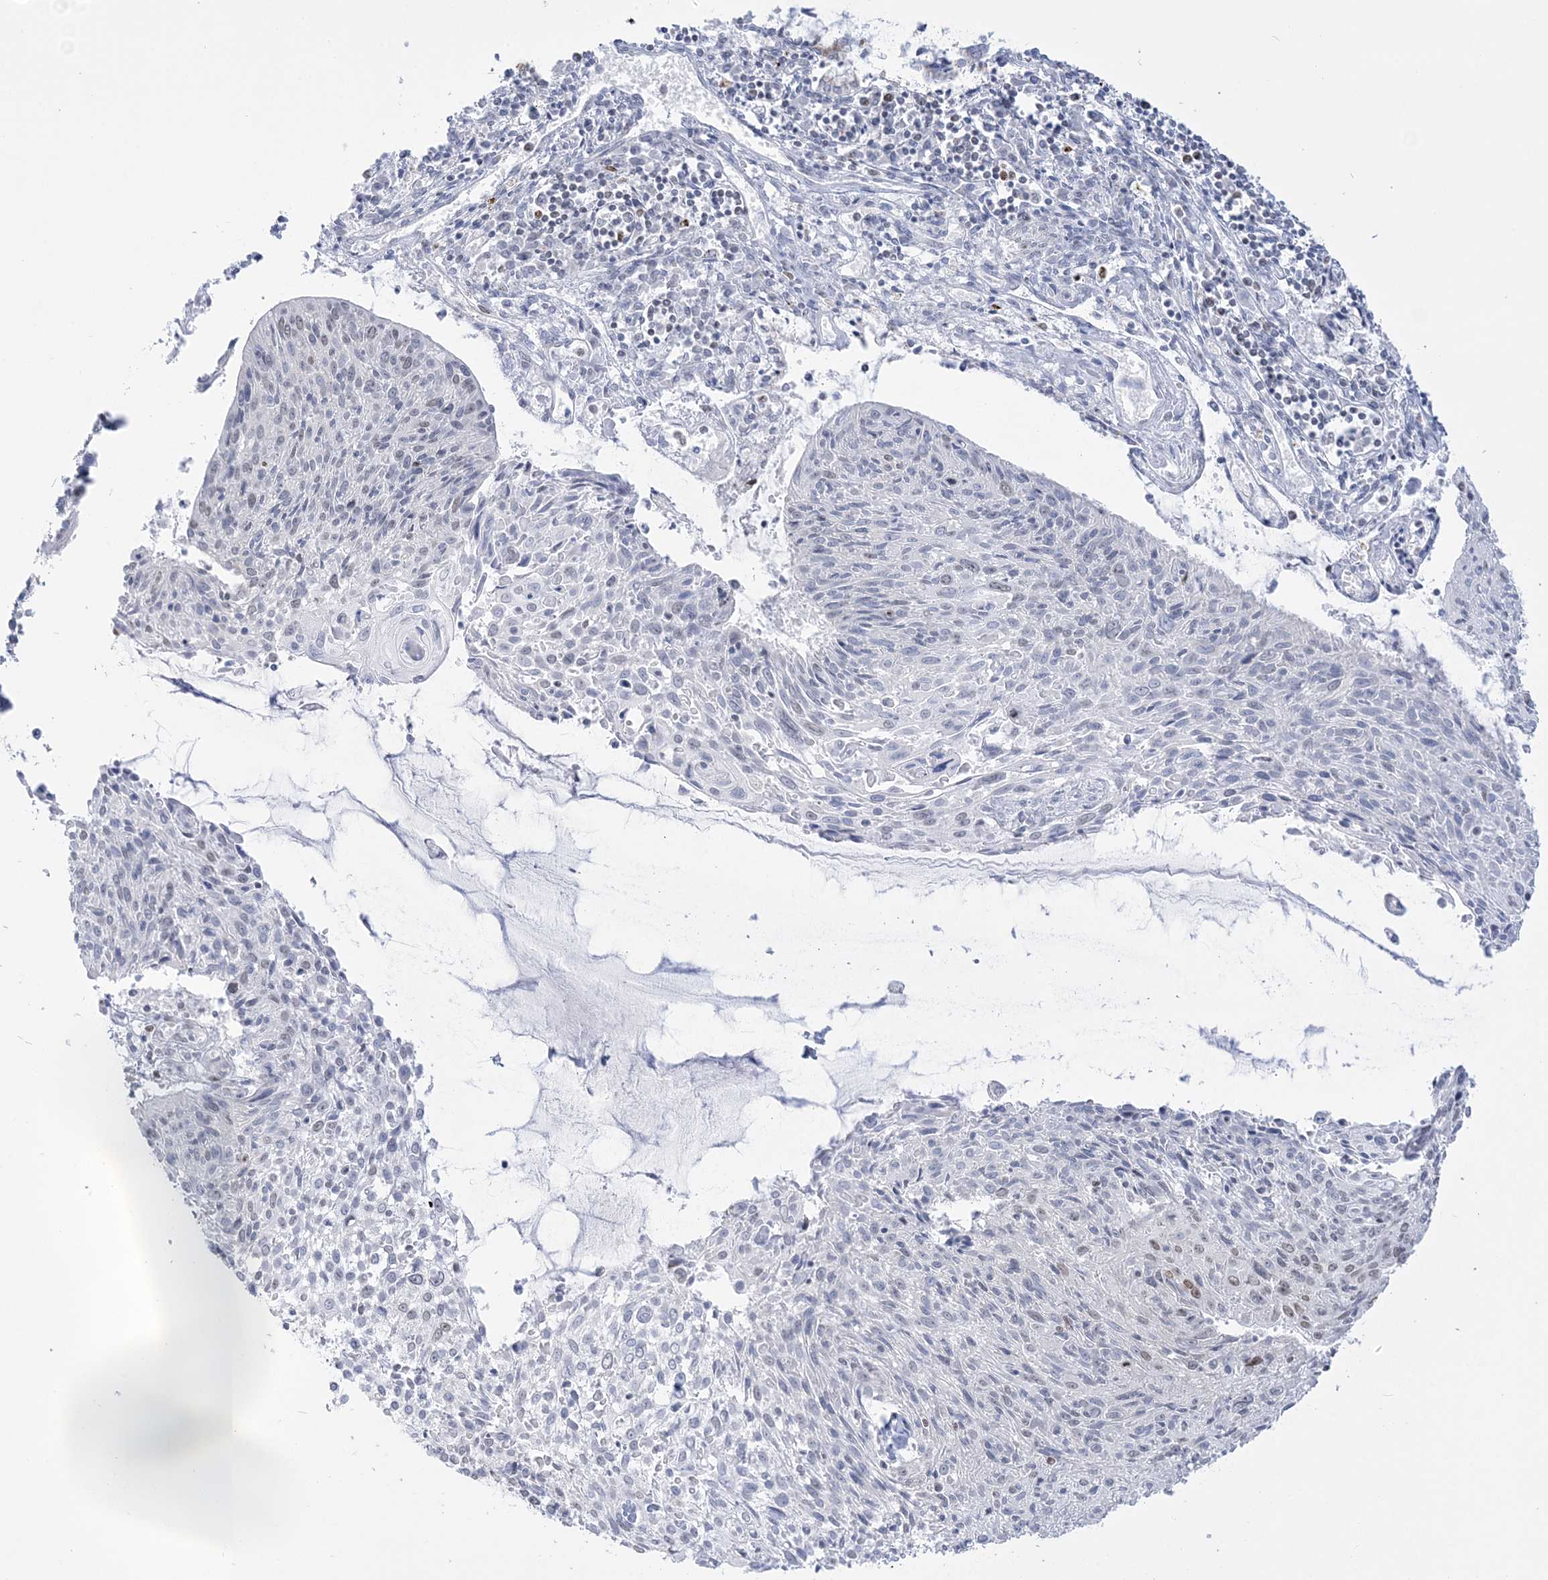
{"staining": {"intensity": "negative", "quantity": "none", "location": "none"}, "tissue": "cervical cancer", "cell_type": "Tumor cells", "image_type": "cancer", "snomed": [{"axis": "morphology", "description": "Squamous cell carcinoma, NOS"}, {"axis": "topography", "description": "Cervix"}], "caption": "Photomicrograph shows no significant protein staining in tumor cells of cervical squamous cell carcinoma.", "gene": "DDX21", "patient": {"sex": "female", "age": 51}}